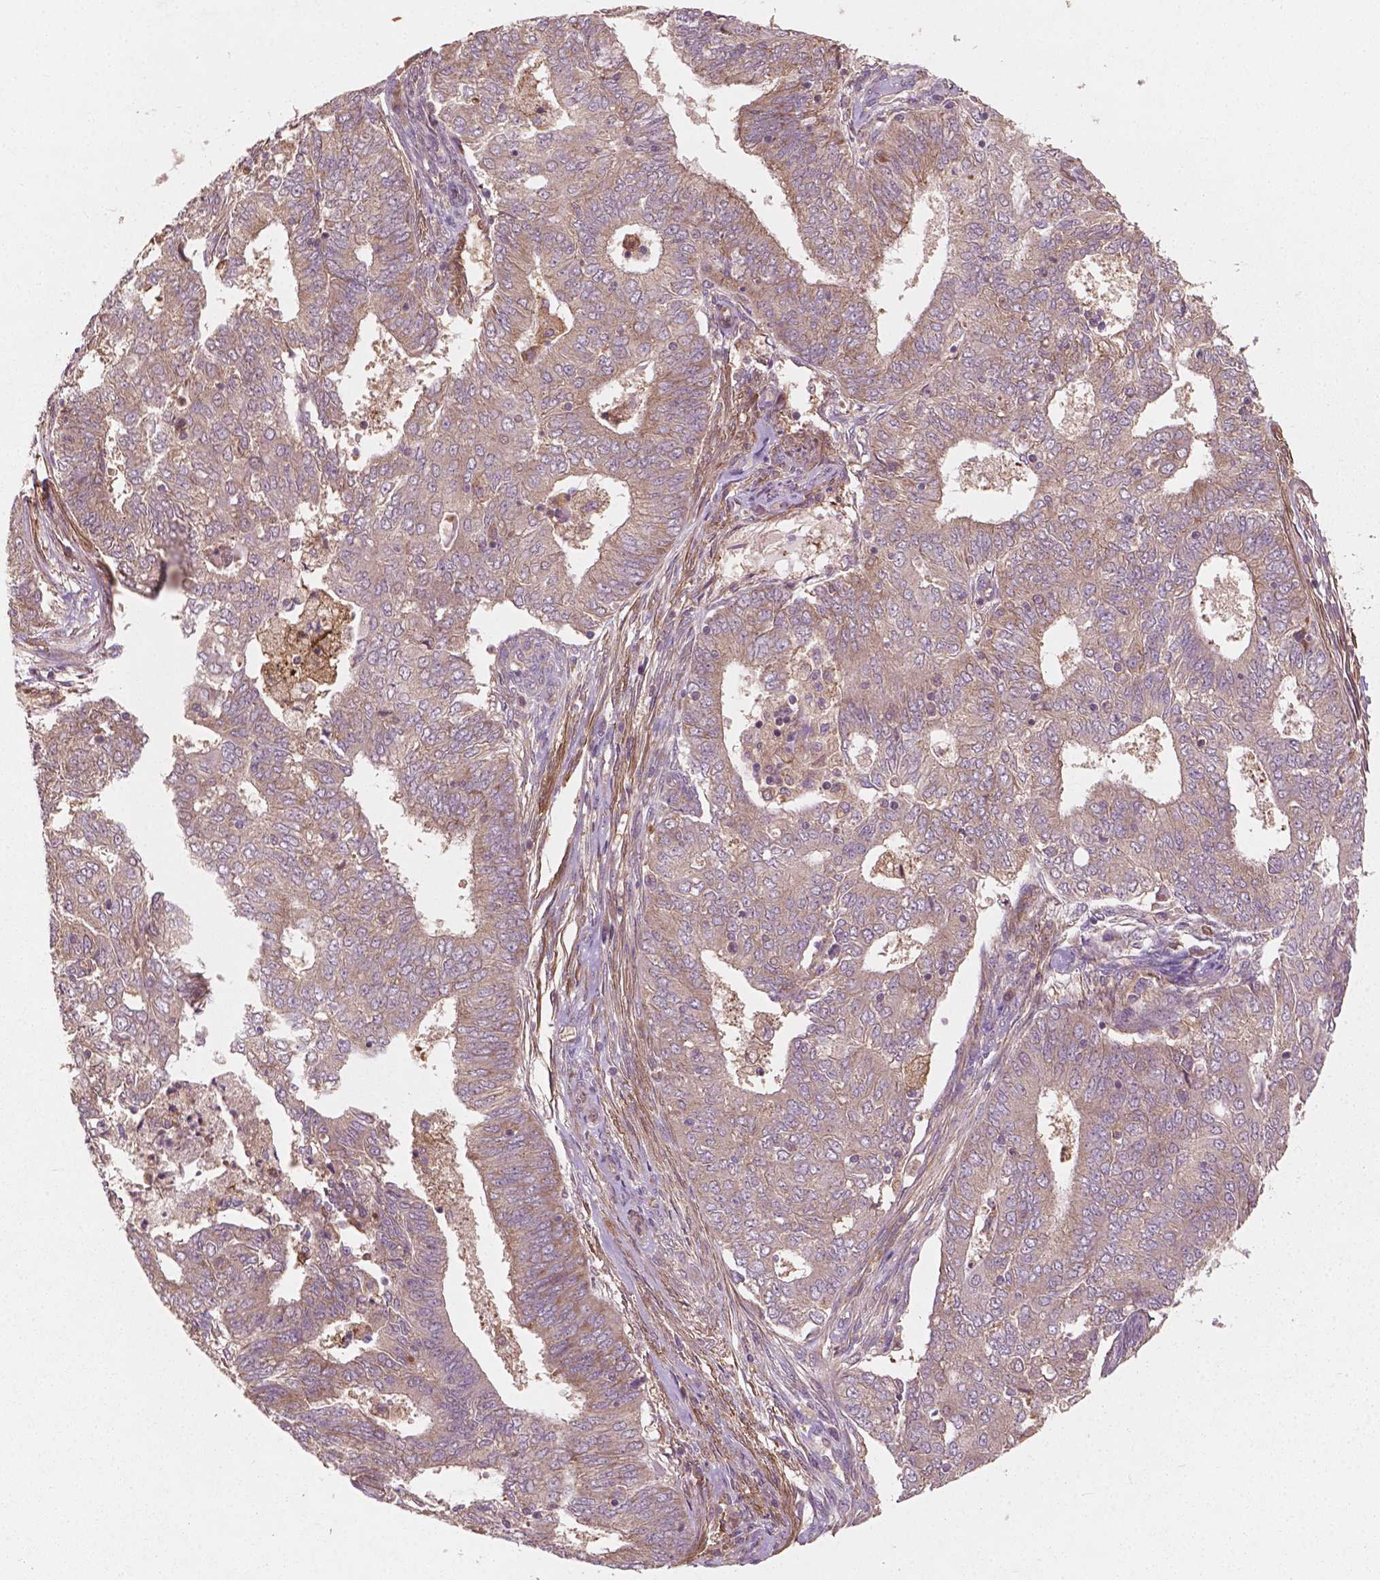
{"staining": {"intensity": "moderate", "quantity": ">75%", "location": "cytoplasmic/membranous"}, "tissue": "endometrial cancer", "cell_type": "Tumor cells", "image_type": "cancer", "snomed": [{"axis": "morphology", "description": "Adenocarcinoma, NOS"}, {"axis": "topography", "description": "Endometrium"}], "caption": "Human endometrial cancer stained with a protein marker shows moderate staining in tumor cells.", "gene": "CYFIP2", "patient": {"sex": "female", "age": 62}}